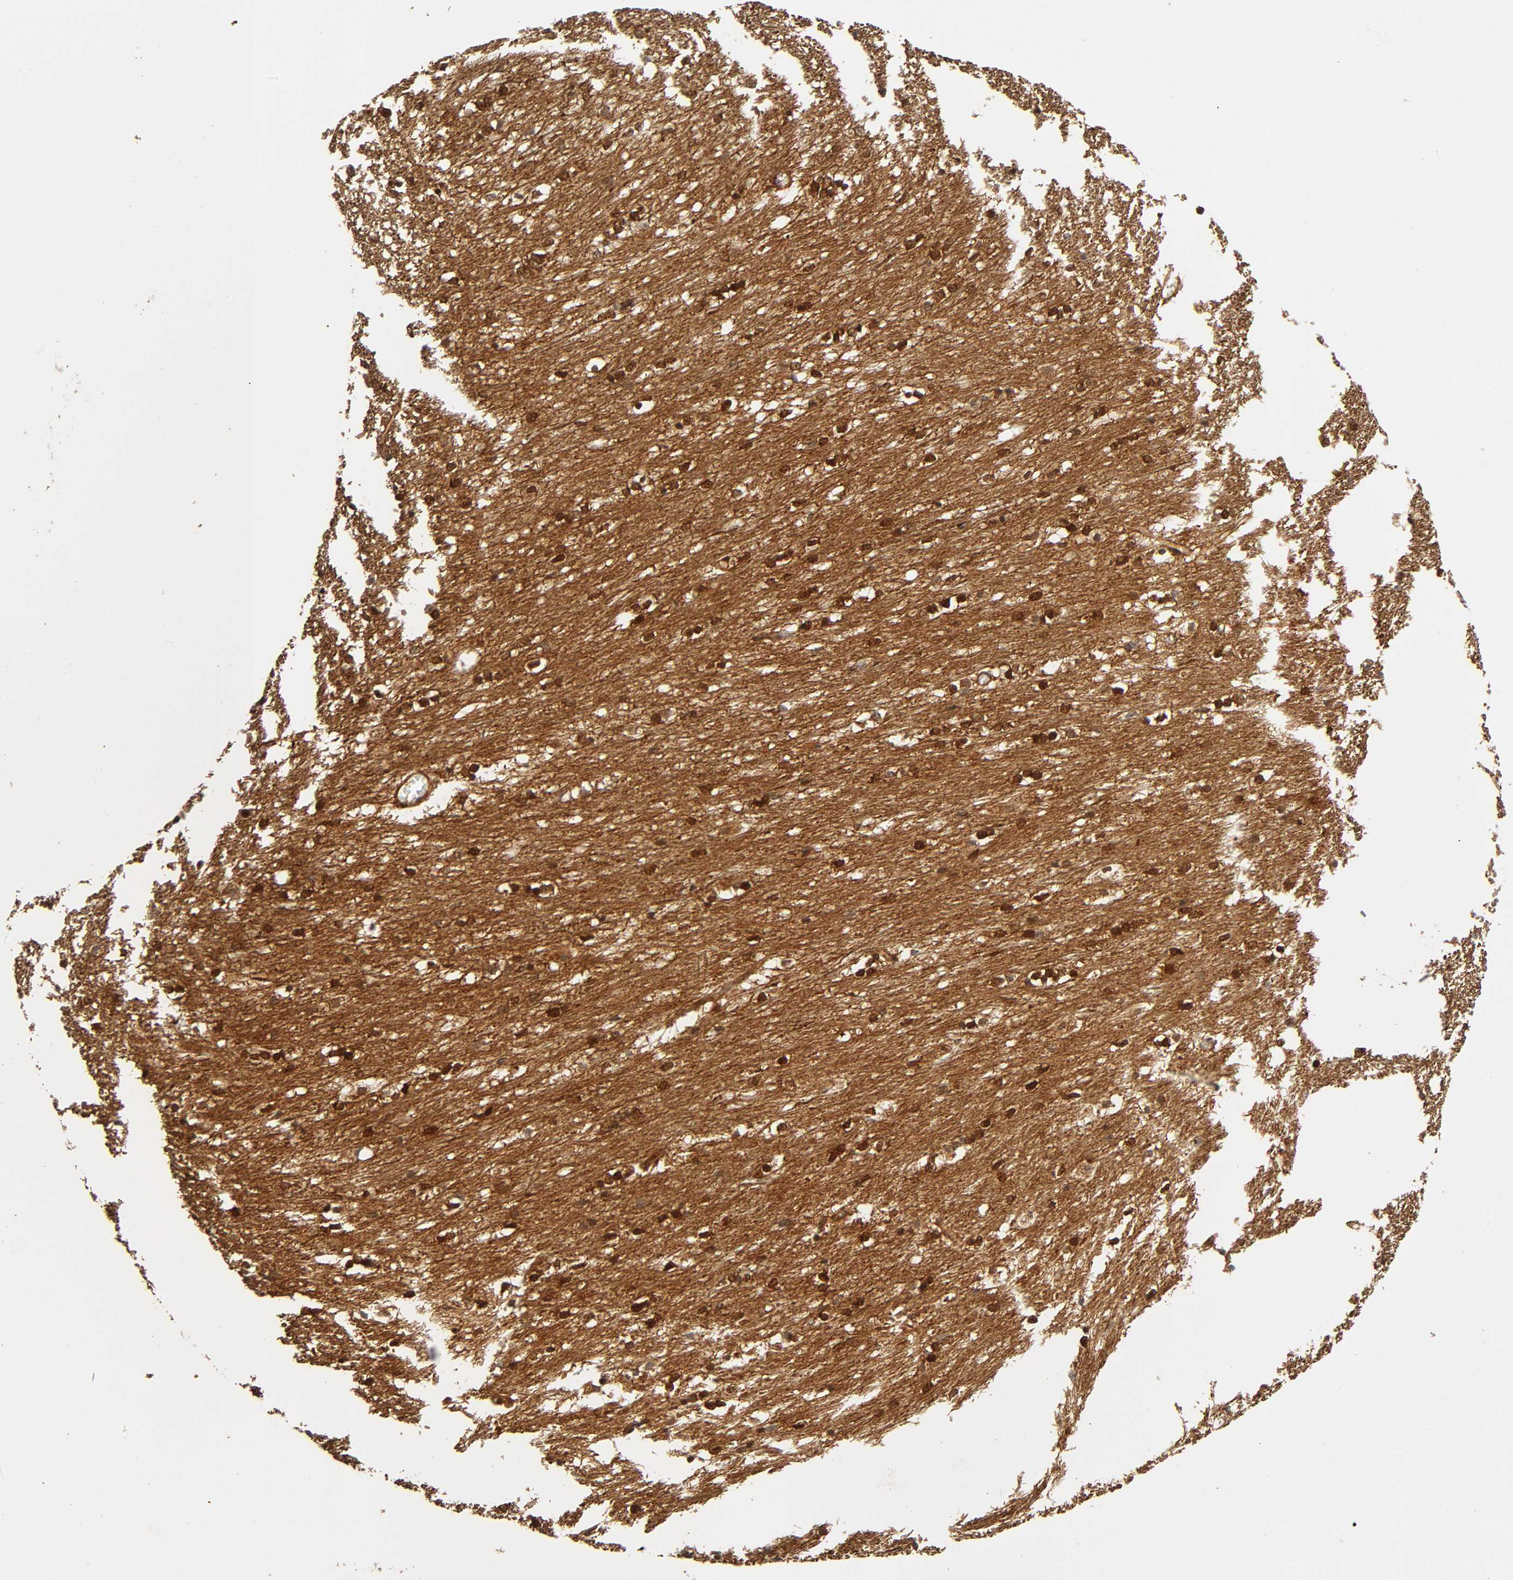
{"staining": {"intensity": "strong", "quantity": ">75%", "location": "cytoplasmic/membranous,nuclear"}, "tissue": "caudate", "cell_type": "Glial cells", "image_type": "normal", "snomed": [{"axis": "morphology", "description": "Normal tissue, NOS"}, {"axis": "topography", "description": "Lateral ventricle wall"}], "caption": "Immunohistochemical staining of unremarkable caudate demonstrates >75% levels of strong cytoplasmic/membranous,nuclear protein positivity in about >75% of glial cells. The staining was performed using DAB (3,3'-diaminobenzidine) to visualize the protein expression in brown, while the nuclei were stained in blue with hematoxylin (Magnification: 20x).", "gene": "IQCJ", "patient": {"sex": "female", "age": 19}}